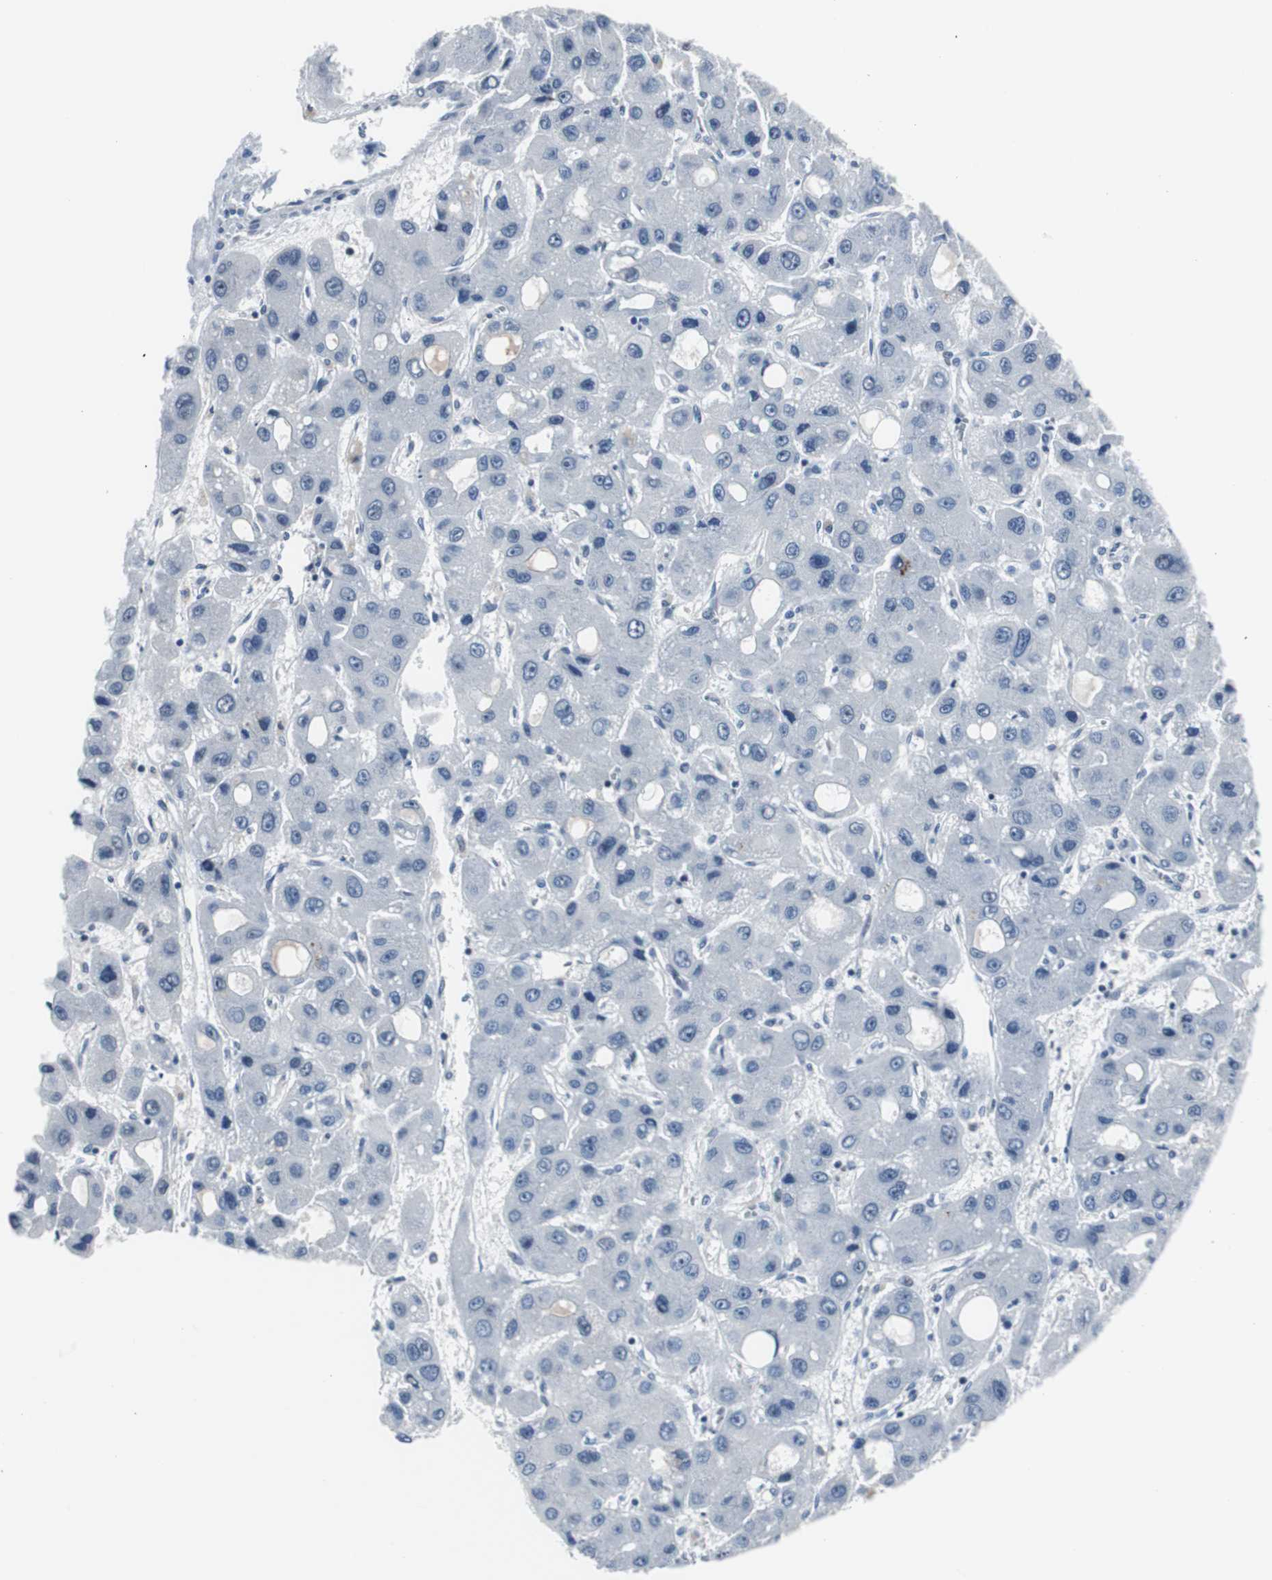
{"staining": {"intensity": "negative", "quantity": "none", "location": "none"}, "tissue": "liver cancer", "cell_type": "Tumor cells", "image_type": "cancer", "snomed": [{"axis": "morphology", "description": "Carcinoma, Hepatocellular, NOS"}, {"axis": "topography", "description": "Liver"}], "caption": "Liver cancer was stained to show a protein in brown. There is no significant staining in tumor cells.", "gene": "DOK1", "patient": {"sex": "male", "age": 55}}